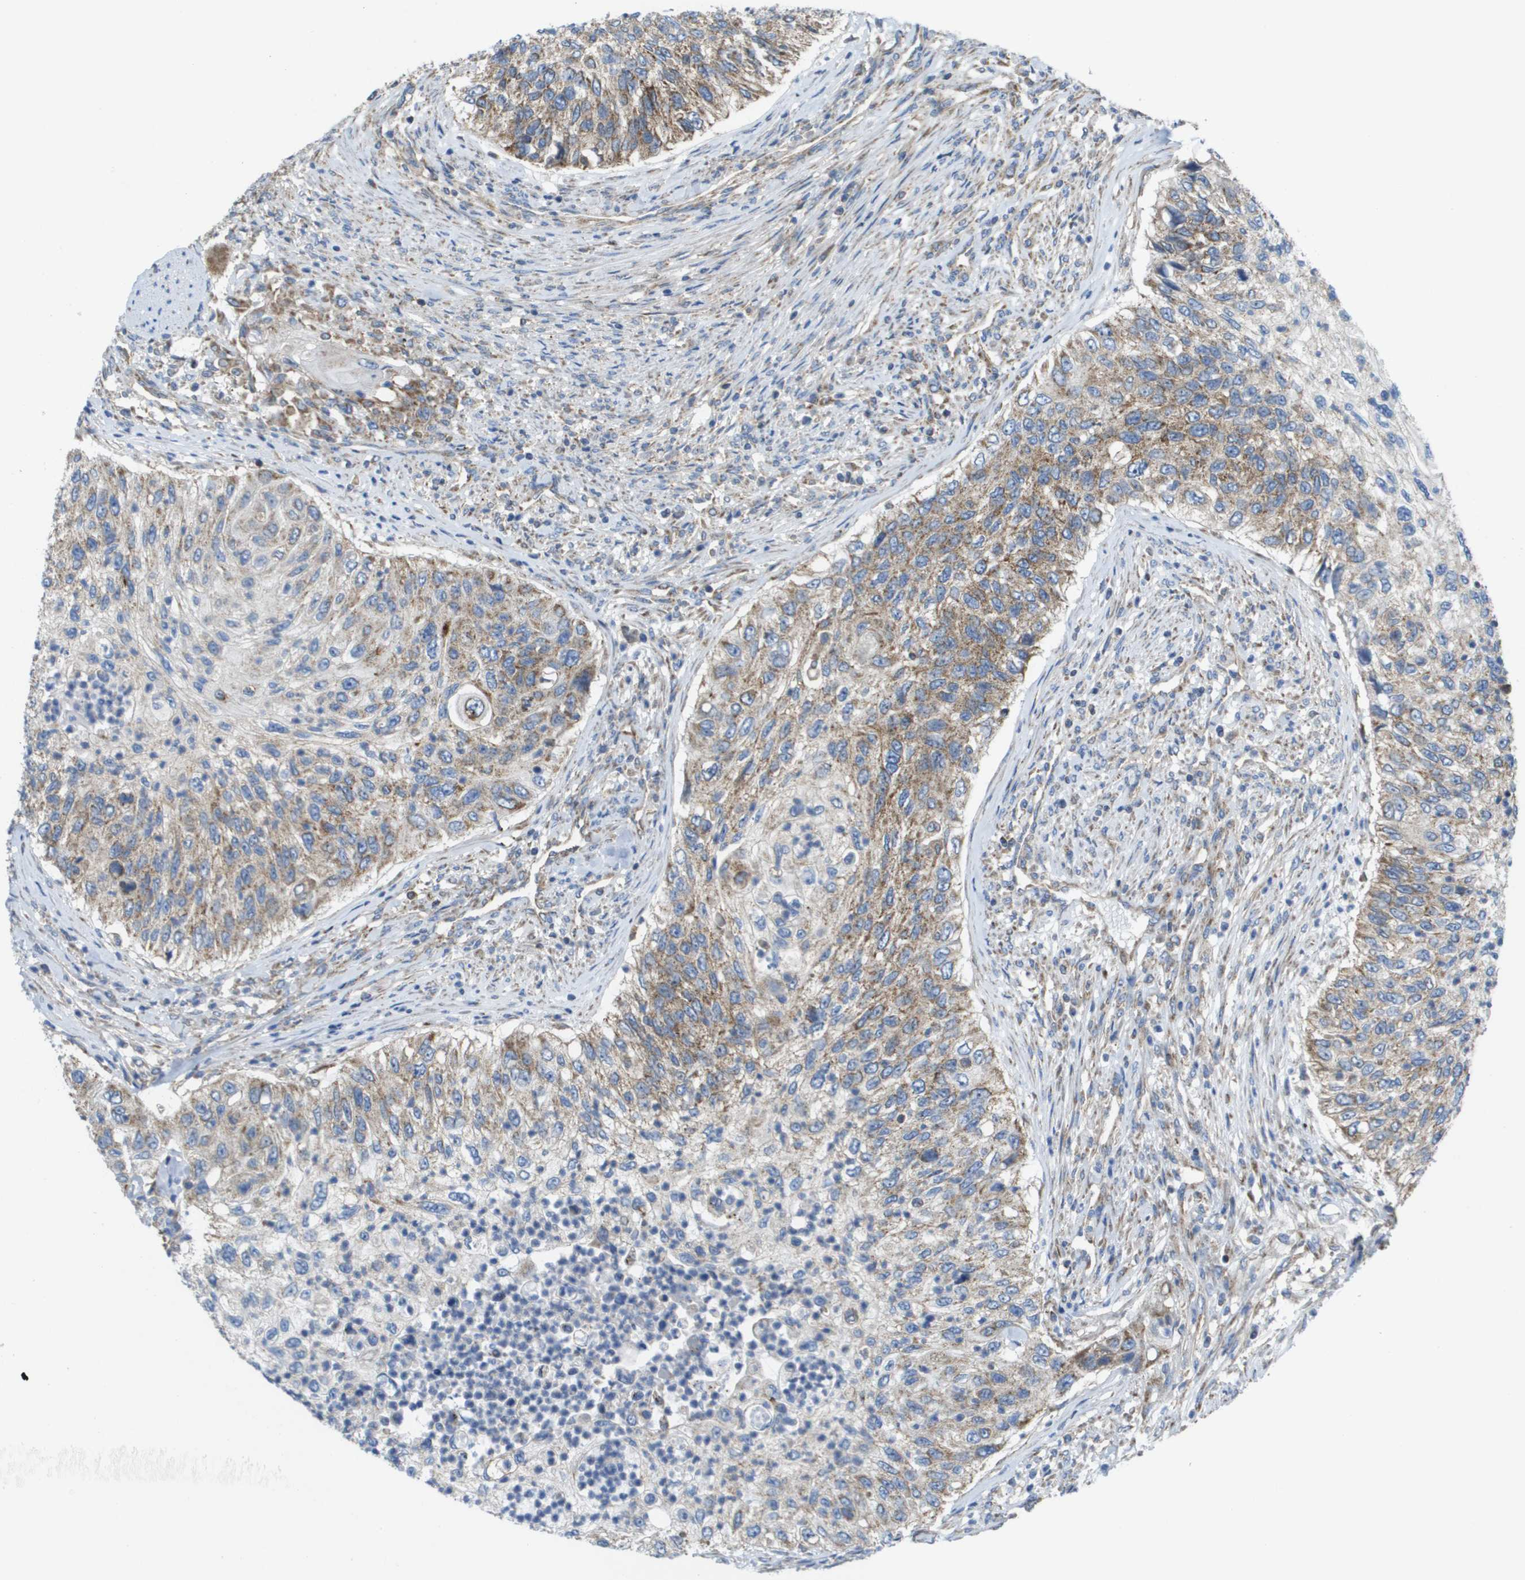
{"staining": {"intensity": "moderate", "quantity": ">75%", "location": "cytoplasmic/membranous"}, "tissue": "urothelial cancer", "cell_type": "Tumor cells", "image_type": "cancer", "snomed": [{"axis": "morphology", "description": "Urothelial carcinoma, High grade"}, {"axis": "topography", "description": "Urinary bladder"}], "caption": "Immunohistochemistry (DAB (3,3'-diaminobenzidine)) staining of human urothelial cancer reveals moderate cytoplasmic/membranous protein expression in approximately >75% of tumor cells. Nuclei are stained in blue.", "gene": "FIS1", "patient": {"sex": "female", "age": 60}}